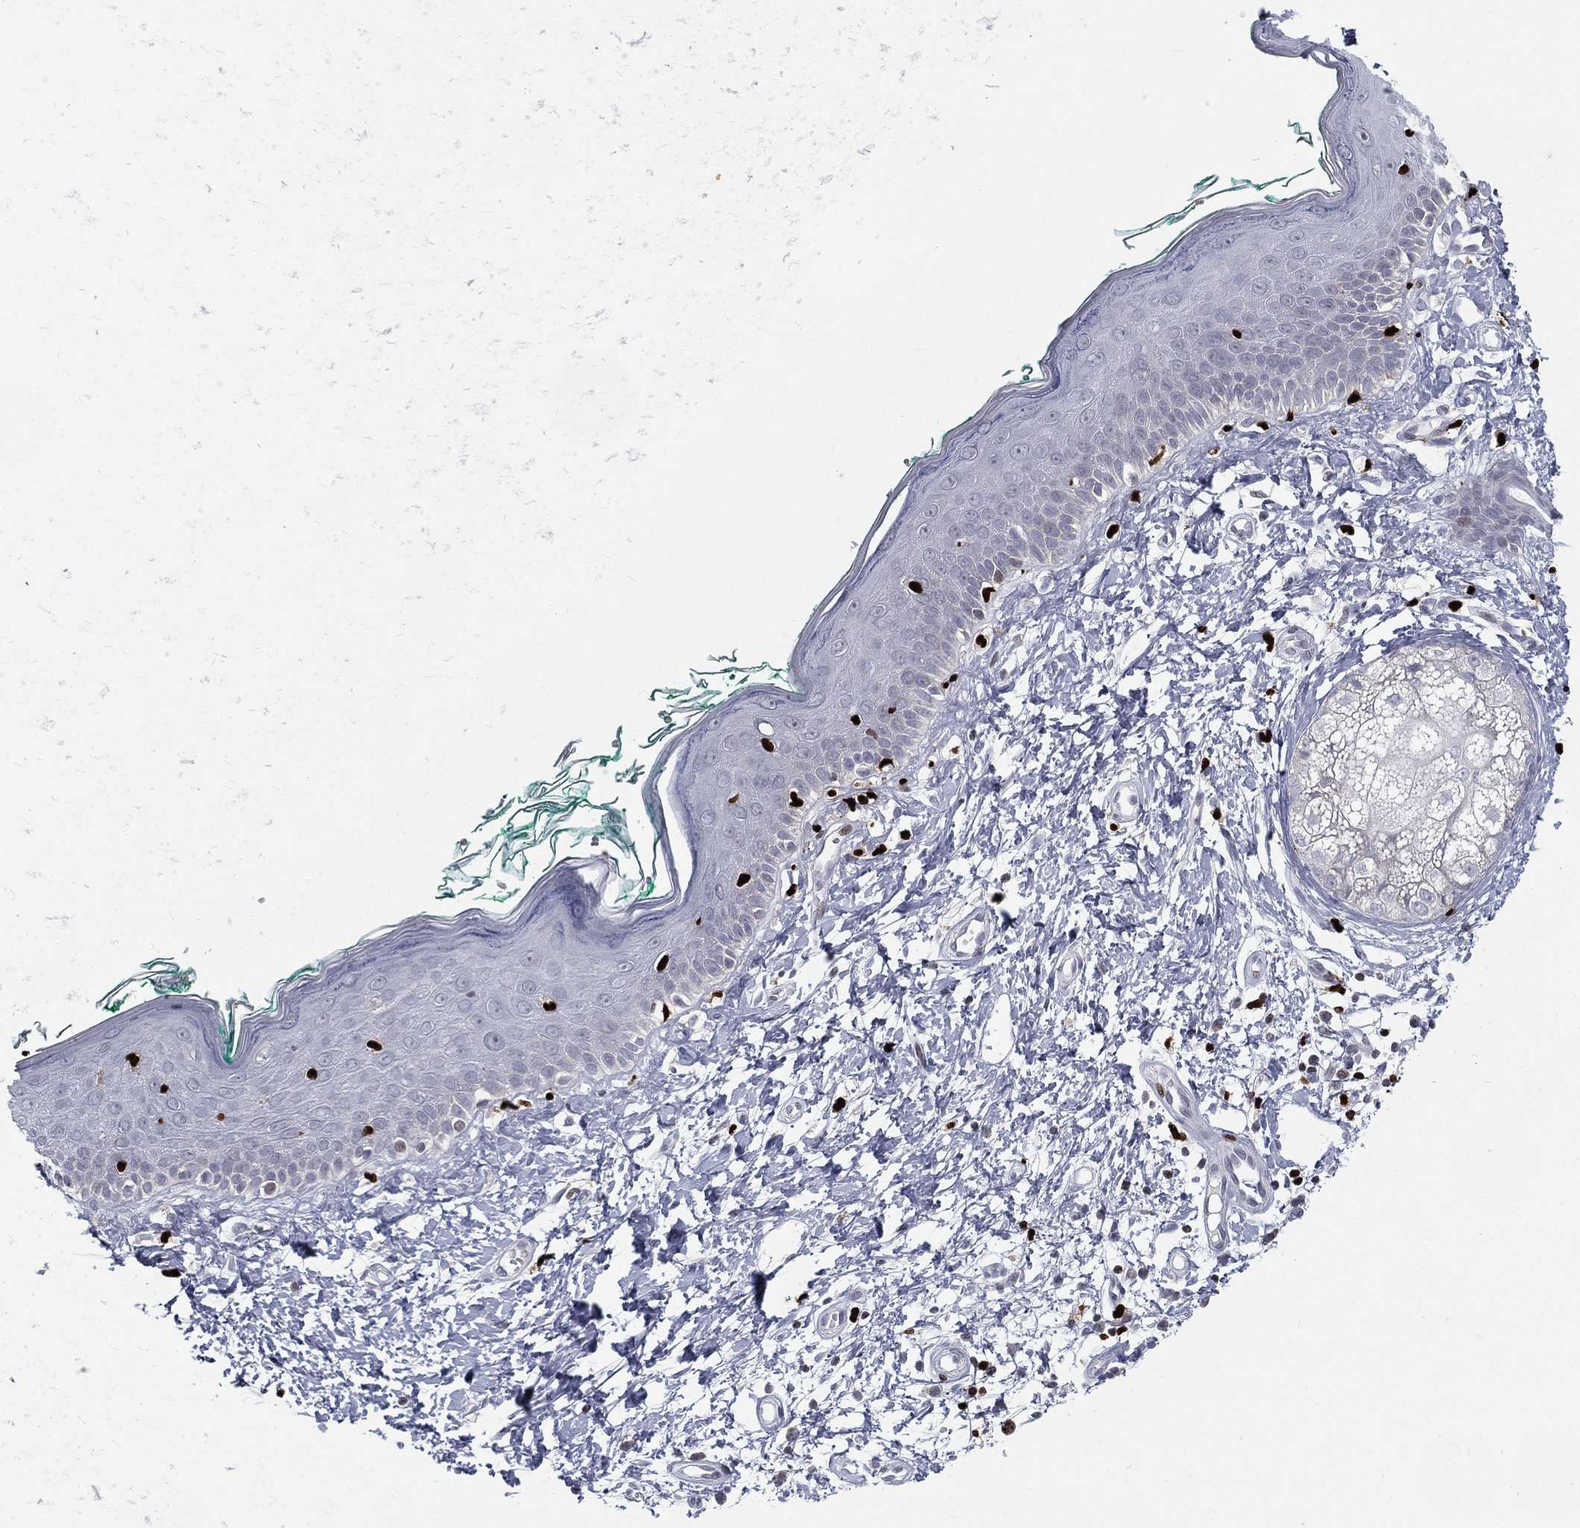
{"staining": {"intensity": "negative", "quantity": "none", "location": "none"}, "tissue": "skin", "cell_type": "Fibroblasts", "image_type": "normal", "snomed": [{"axis": "morphology", "description": "Normal tissue, NOS"}, {"axis": "morphology", "description": "Basal cell carcinoma"}, {"axis": "topography", "description": "Skin"}], "caption": "Immunohistochemistry (IHC) of normal skin shows no staining in fibroblasts.", "gene": "MNDA", "patient": {"sex": "male", "age": 33}}